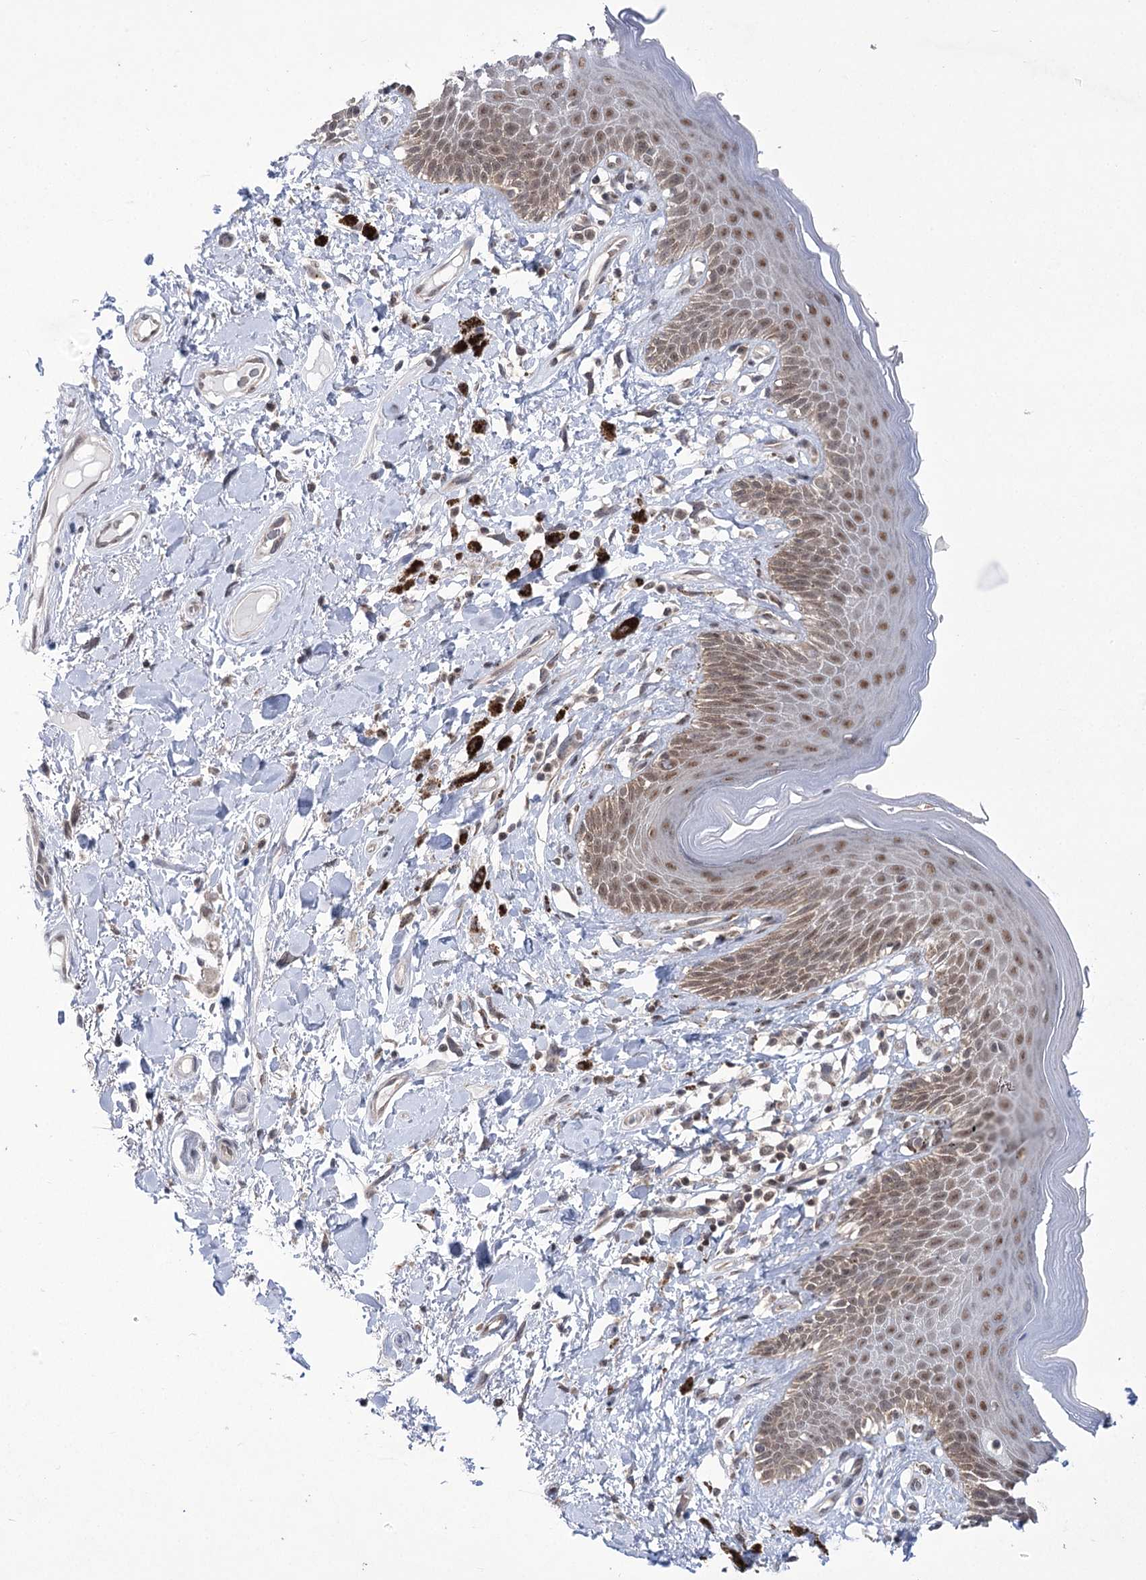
{"staining": {"intensity": "moderate", "quantity": "25%-75%", "location": "cytoplasmic/membranous,nuclear"}, "tissue": "skin", "cell_type": "Epidermal cells", "image_type": "normal", "snomed": [{"axis": "morphology", "description": "Normal tissue, NOS"}, {"axis": "topography", "description": "Anal"}], "caption": "Protein expression analysis of normal skin shows moderate cytoplasmic/membranous,nuclear positivity in approximately 25%-75% of epidermal cells.", "gene": "ZMAT2", "patient": {"sex": "female", "age": 78}}